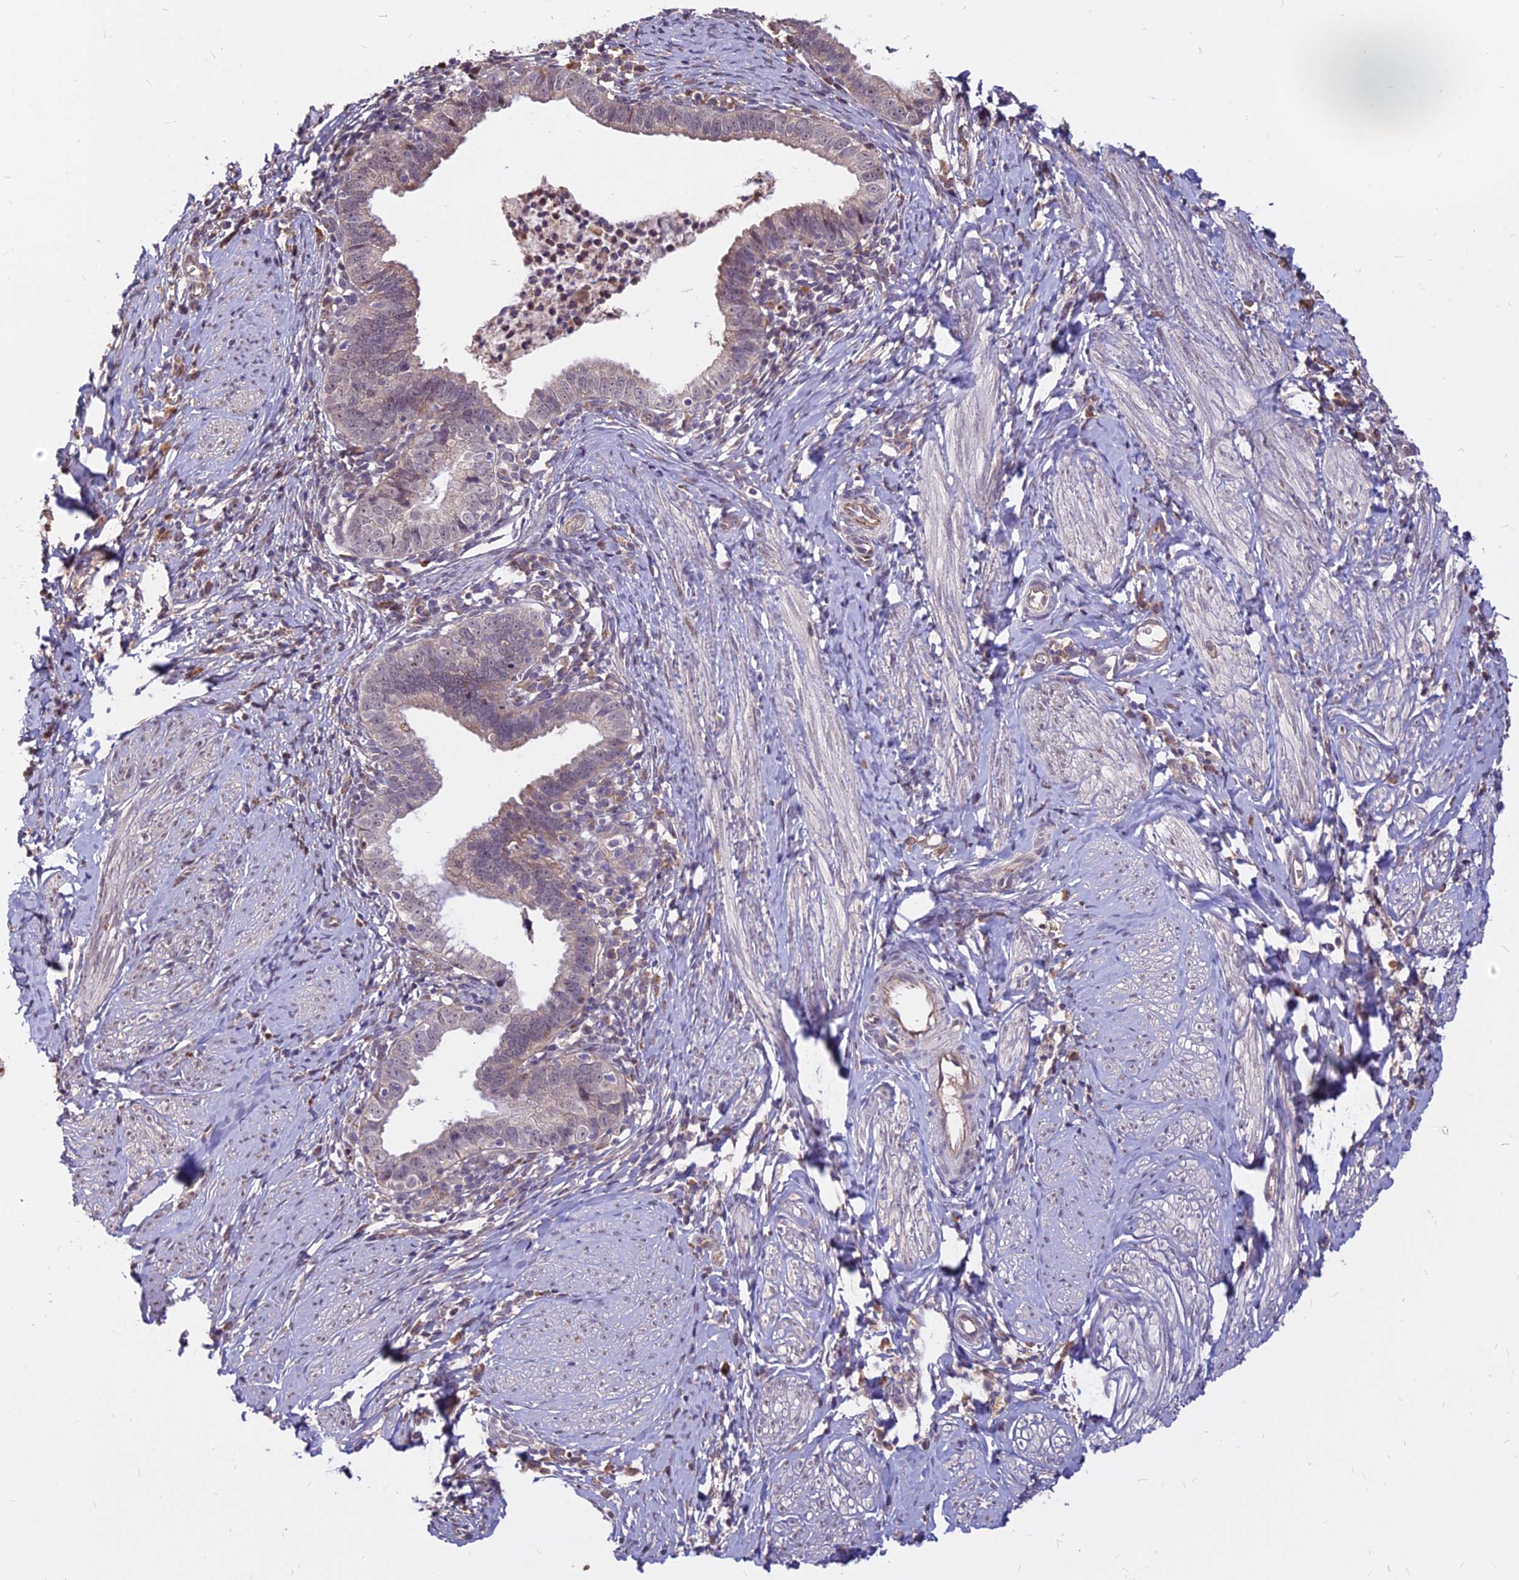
{"staining": {"intensity": "weak", "quantity": "<25%", "location": "cytoplasmic/membranous,nuclear"}, "tissue": "cervical cancer", "cell_type": "Tumor cells", "image_type": "cancer", "snomed": [{"axis": "morphology", "description": "Adenocarcinoma, NOS"}, {"axis": "topography", "description": "Cervix"}], "caption": "Adenocarcinoma (cervical) stained for a protein using immunohistochemistry (IHC) demonstrates no positivity tumor cells.", "gene": "C11orf68", "patient": {"sex": "female", "age": 36}}